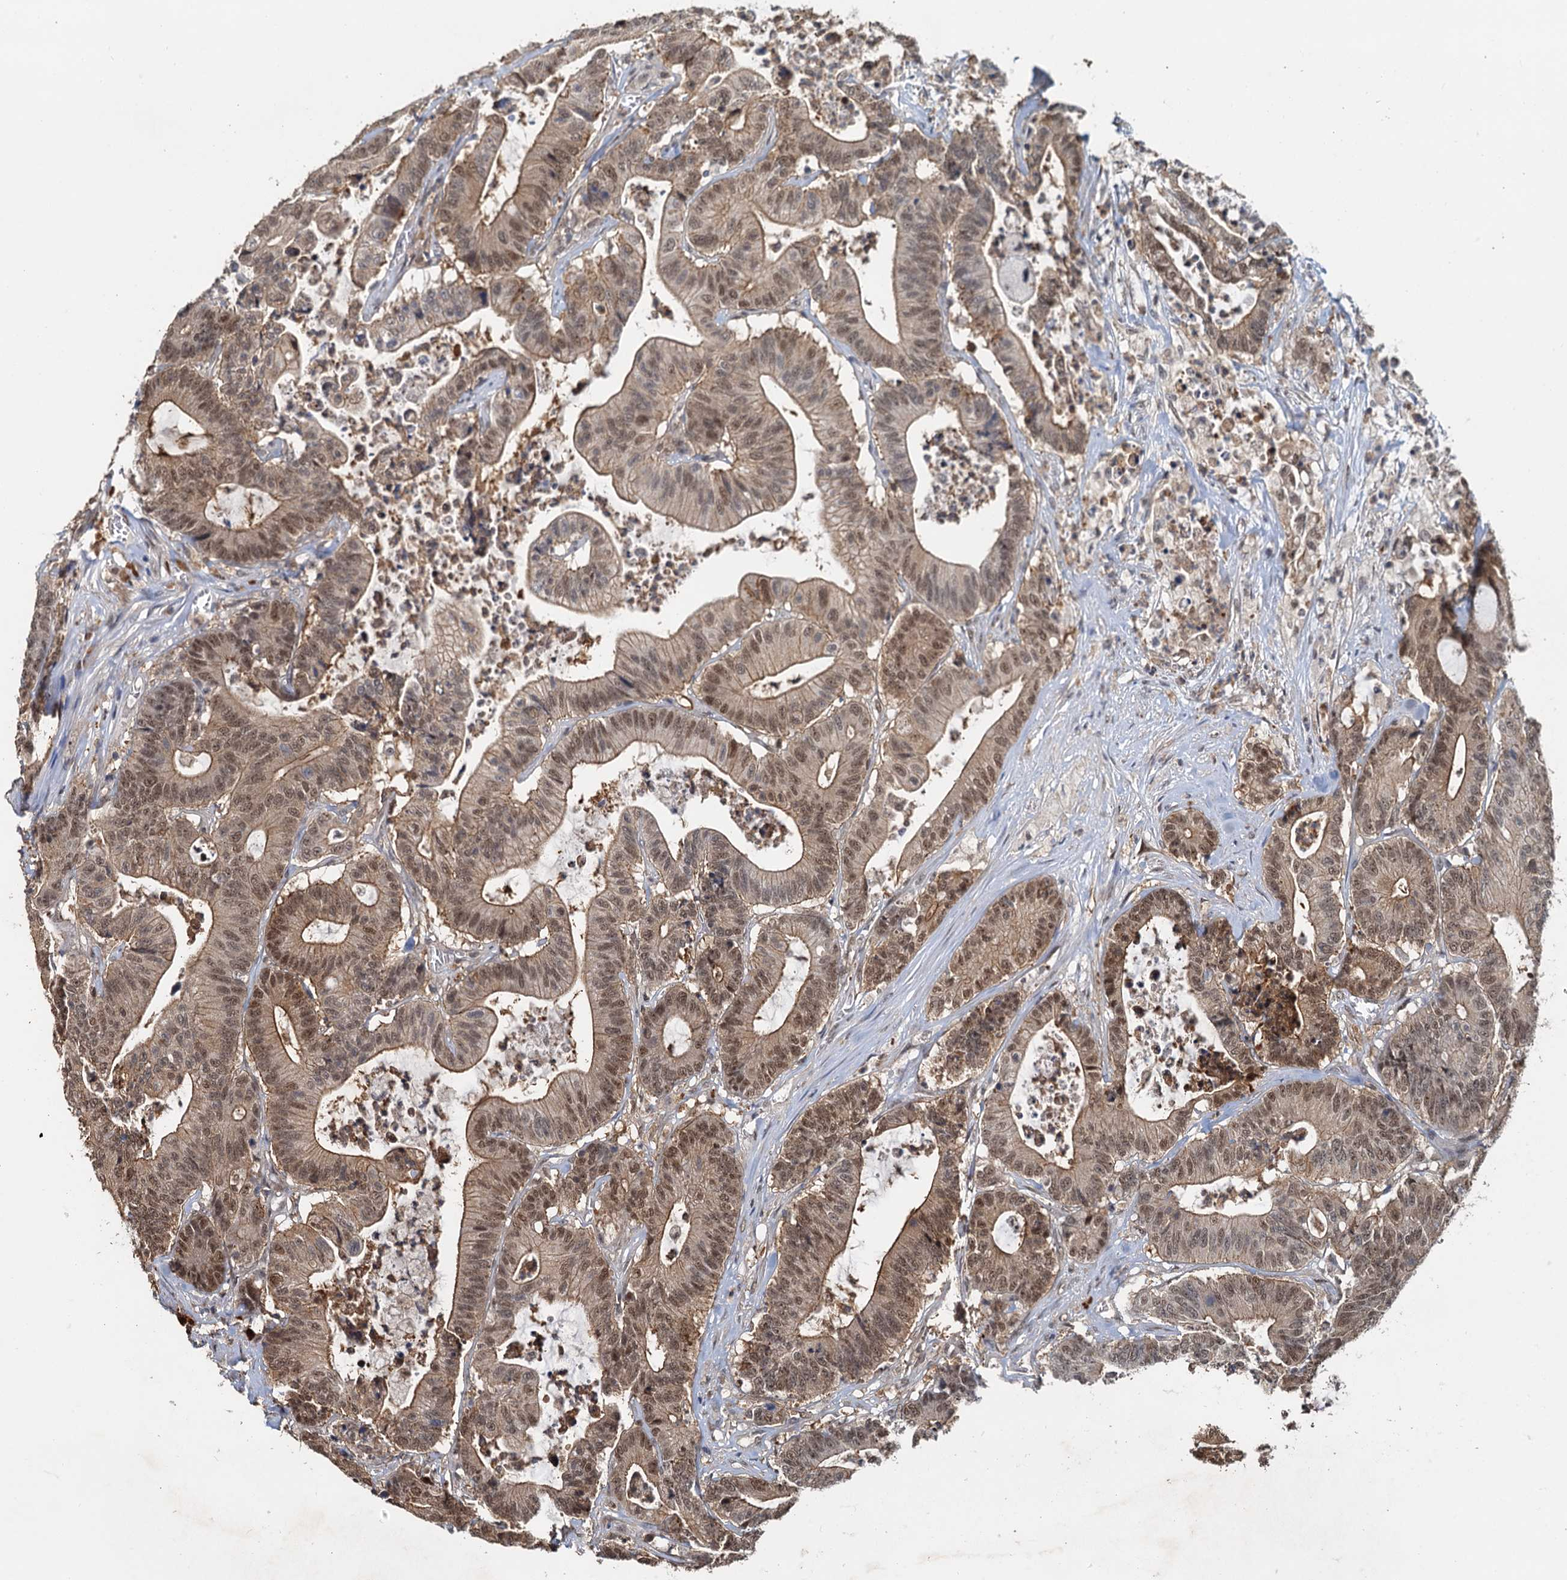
{"staining": {"intensity": "moderate", "quantity": ">75%", "location": "cytoplasmic/membranous,nuclear"}, "tissue": "colorectal cancer", "cell_type": "Tumor cells", "image_type": "cancer", "snomed": [{"axis": "morphology", "description": "Adenocarcinoma, NOS"}, {"axis": "topography", "description": "Colon"}], "caption": "Tumor cells demonstrate moderate cytoplasmic/membranous and nuclear staining in about >75% of cells in colorectal adenocarcinoma.", "gene": "SPINDOC", "patient": {"sex": "female", "age": 84}}